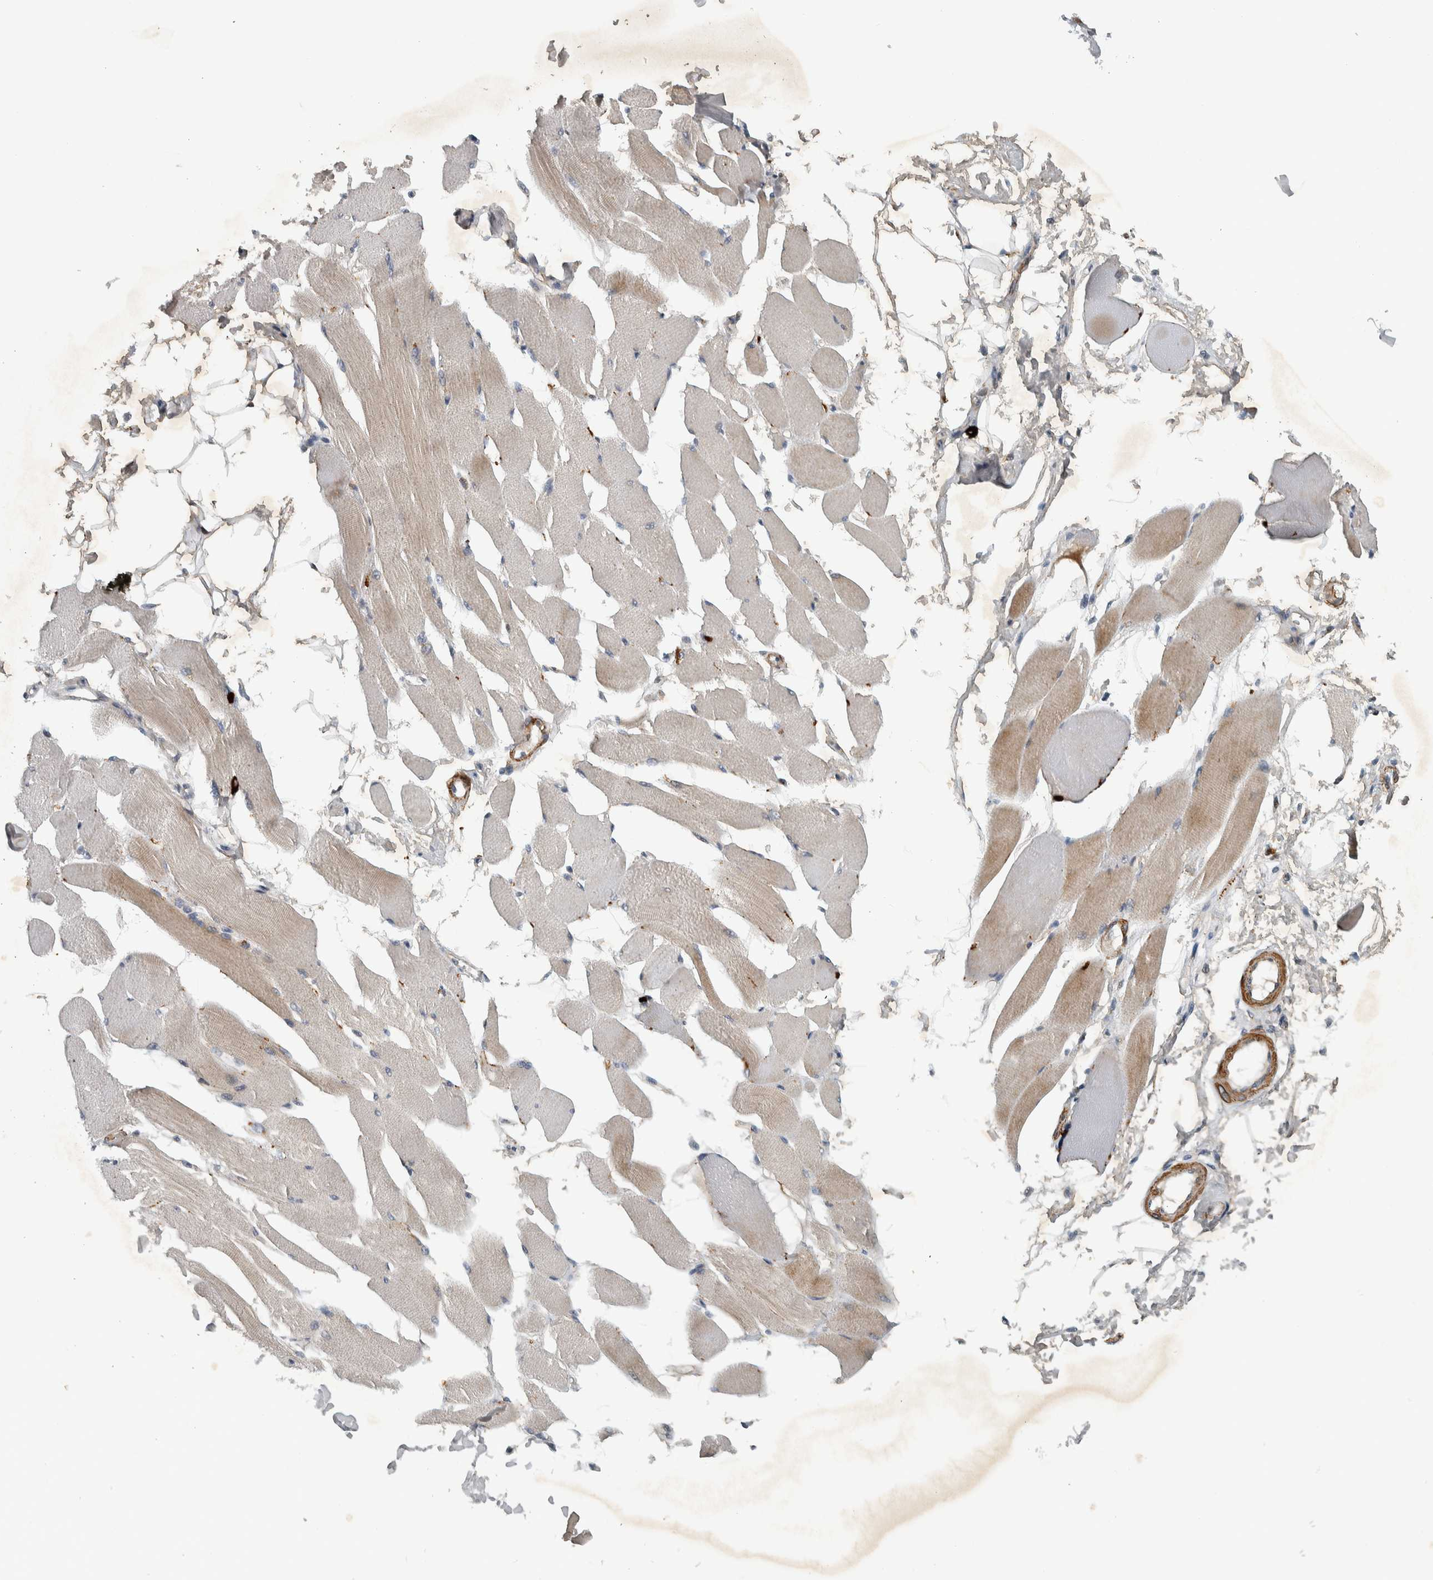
{"staining": {"intensity": "moderate", "quantity": ">75%", "location": "cytoplasmic/membranous"}, "tissue": "skeletal muscle", "cell_type": "Myocytes", "image_type": "normal", "snomed": [{"axis": "morphology", "description": "Normal tissue, NOS"}, {"axis": "topography", "description": "Skeletal muscle"}, {"axis": "topography", "description": "Peripheral nerve tissue"}], "caption": "A photomicrograph showing moderate cytoplasmic/membranous staining in about >75% of myocytes in benign skeletal muscle, as visualized by brown immunohistochemical staining.", "gene": "LBHD1", "patient": {"sex": "female", "age": 84}}